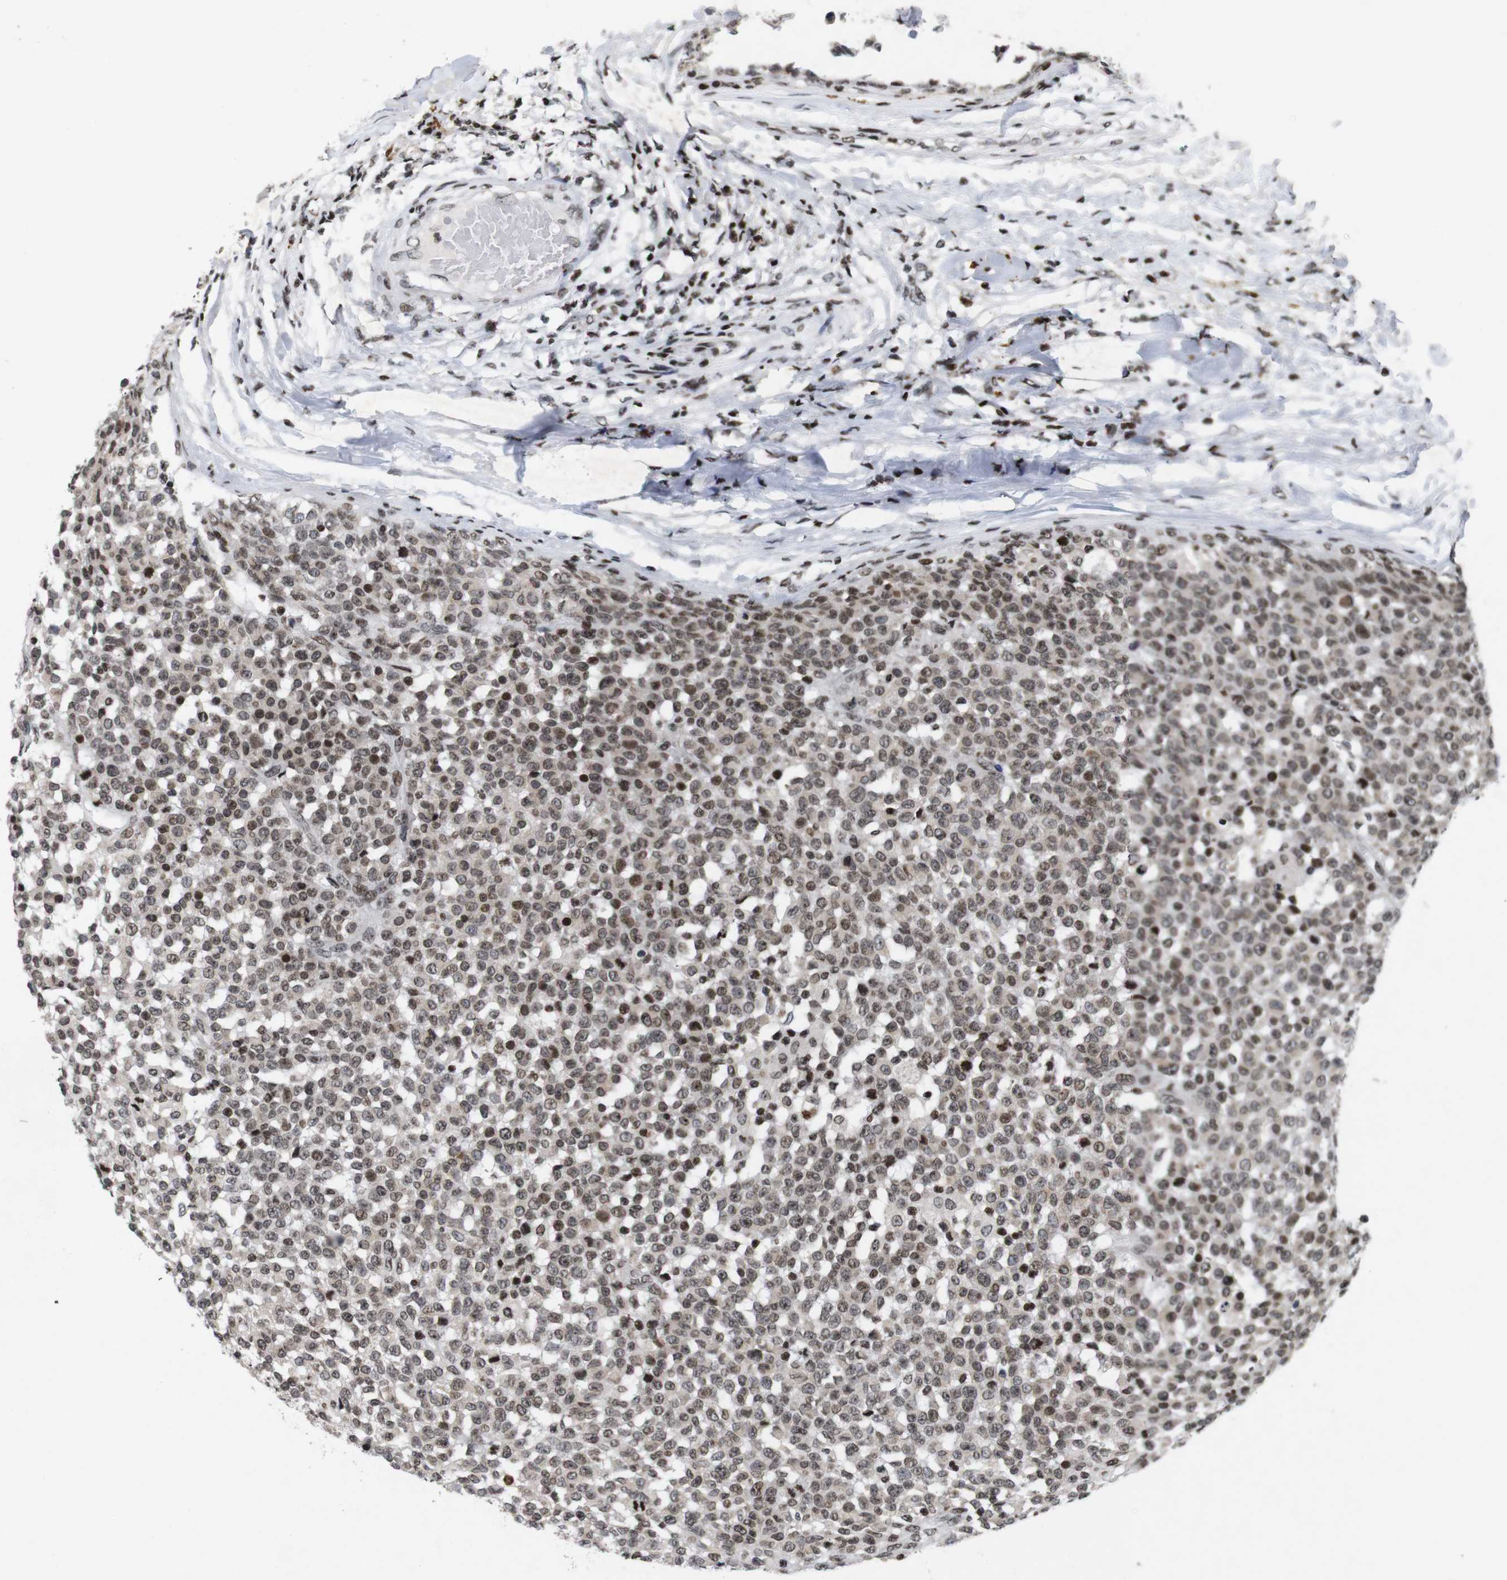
{"staining": {"intensity": "moderate", "quantity": ">75%", "location": "nuclear"}, "tissue": "testis cancer", "cell_type": "Tumor cells", "image_type": "cancer", "snomed": [{"axis": "morphology", "description": "Seminoma, NOS"}, {"axis": "topography", "description": "Testis"}], "caption": "This is an image of immunohistochemistry (IHC) staining of testis cancer (seminoma), which shows moderate expression in the nuclear of tumor cells.", "gene": "MAGEH1", "patient": {"sex": "male", "age": 59}}